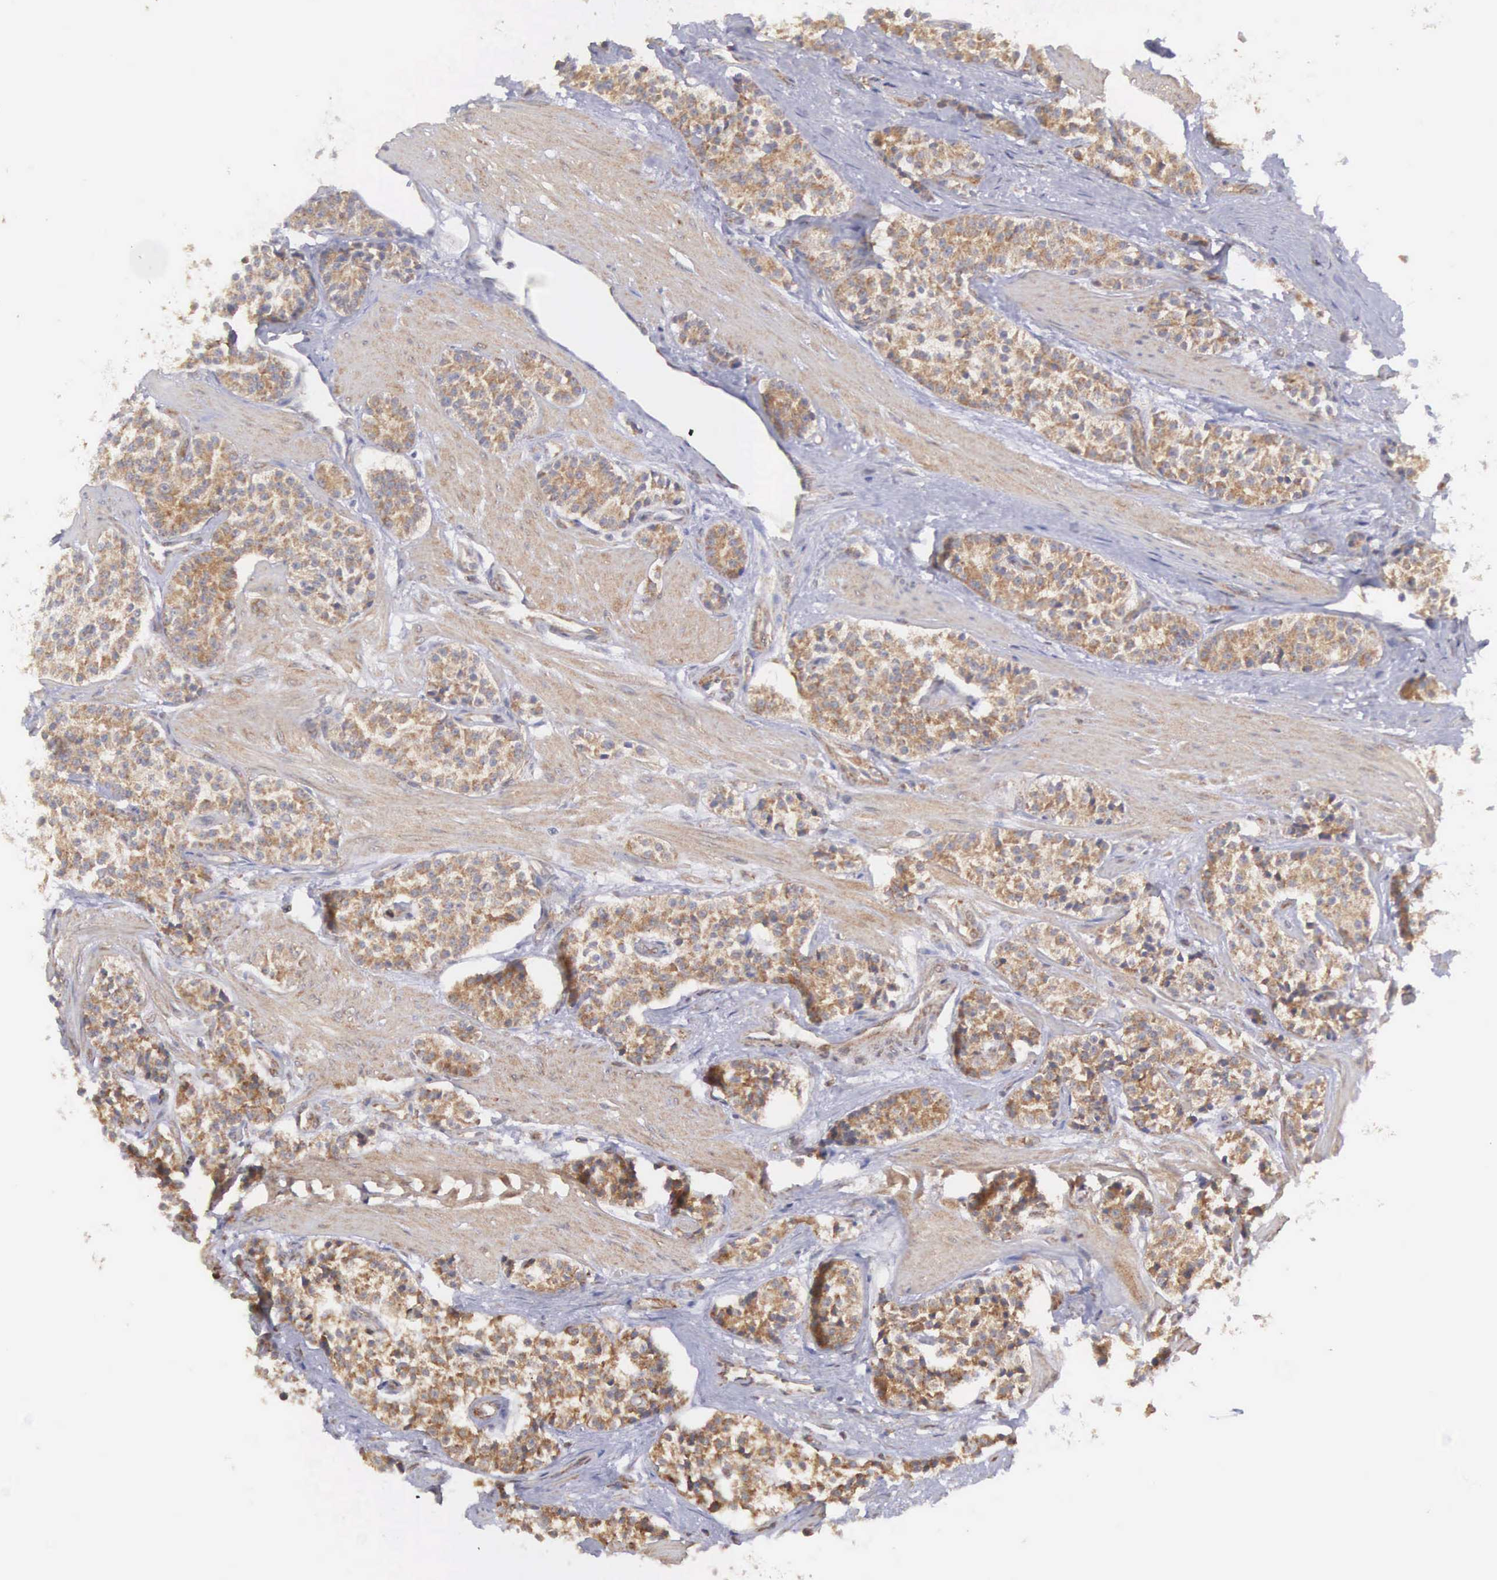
{"staining": {"intensity": "moderate", "quantity": ">75%", "location": "cytoplasmic/membranous"}, "tissue": "carcinoid", "cell_type": "Tumor cells", "image_type": "cancer", "snomed": [{"axis": "morphology", "description": "Carcinoid, malignant, NOS"}, {"axis": "topography", "description": "Stomach"}], "caption": "Carcinoid stained with a brown dye reveals moderate cytoplasmic/membranous positive staining in approximately >75% of tumor cells.", "gene": "DHRS1", "patient": {"sex": "female", "age": 76}}